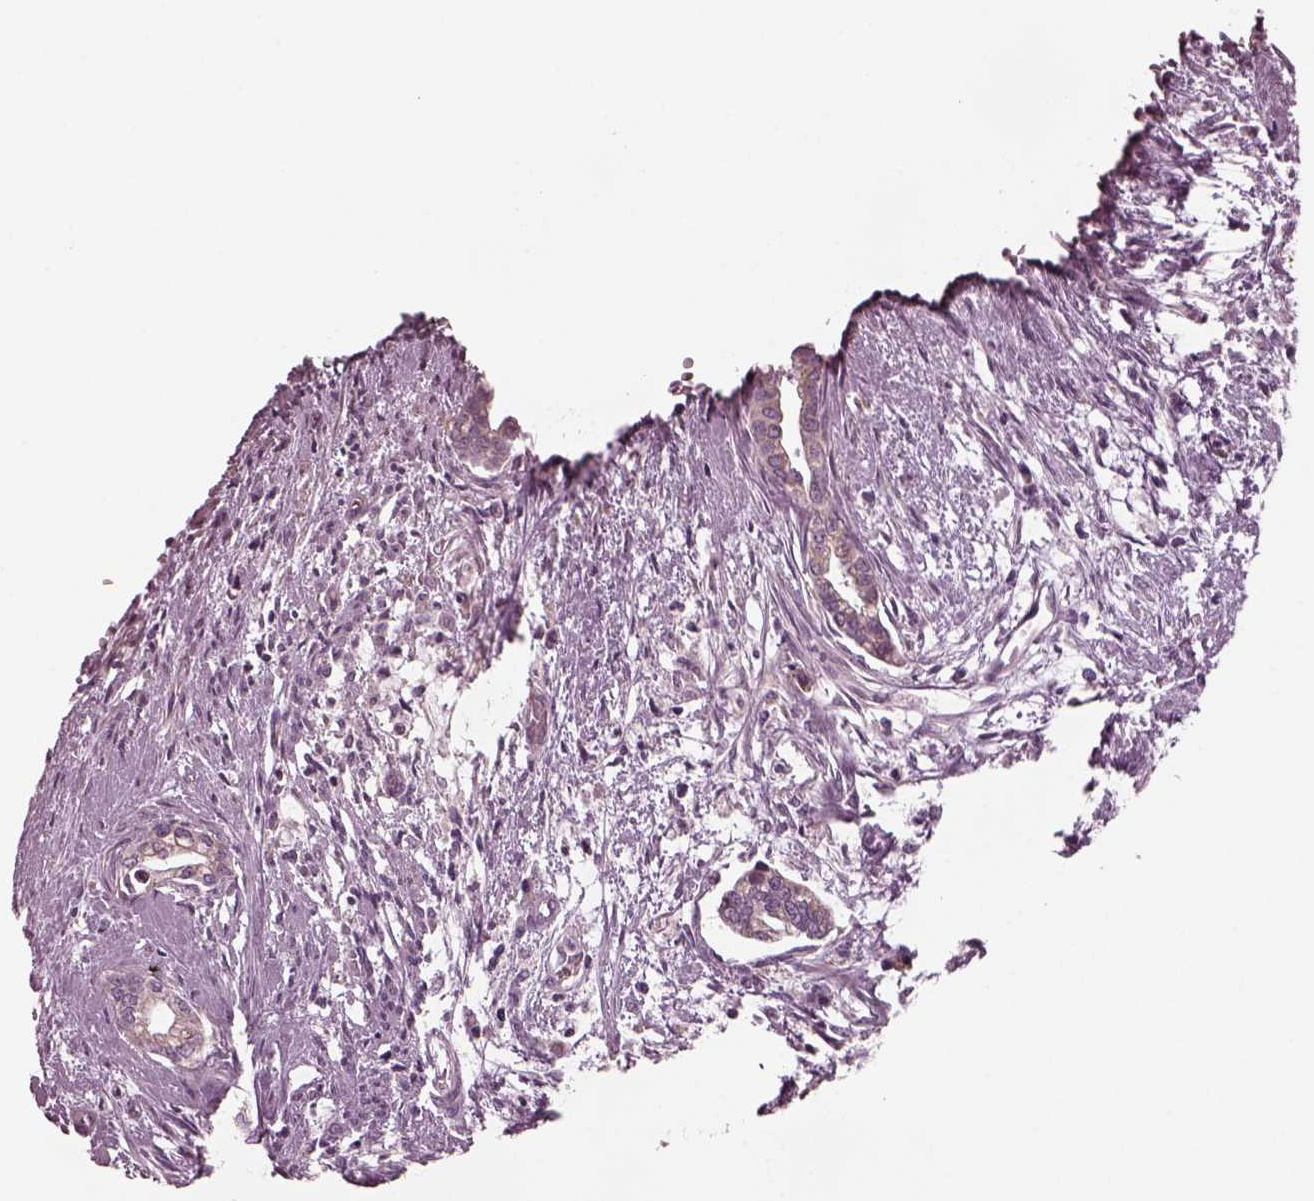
{"staining": {"intensity": "negative", "quantity": "none", "location": "none"}, "tissue": "cervical cancer", "cell_type": "Tumor cells", "image_type": "cancer", "snomed": [{"axis": "morphology", "description": "Adenocarcinoma, NOS"}, {"axis": "topography", "description": "Cervix"}], "caption": "The micrograph exhibits no staining of tumor cells in cervical cancer.", "gene": "CELSR3", "patient": {"sex": "female", "age": 62}}